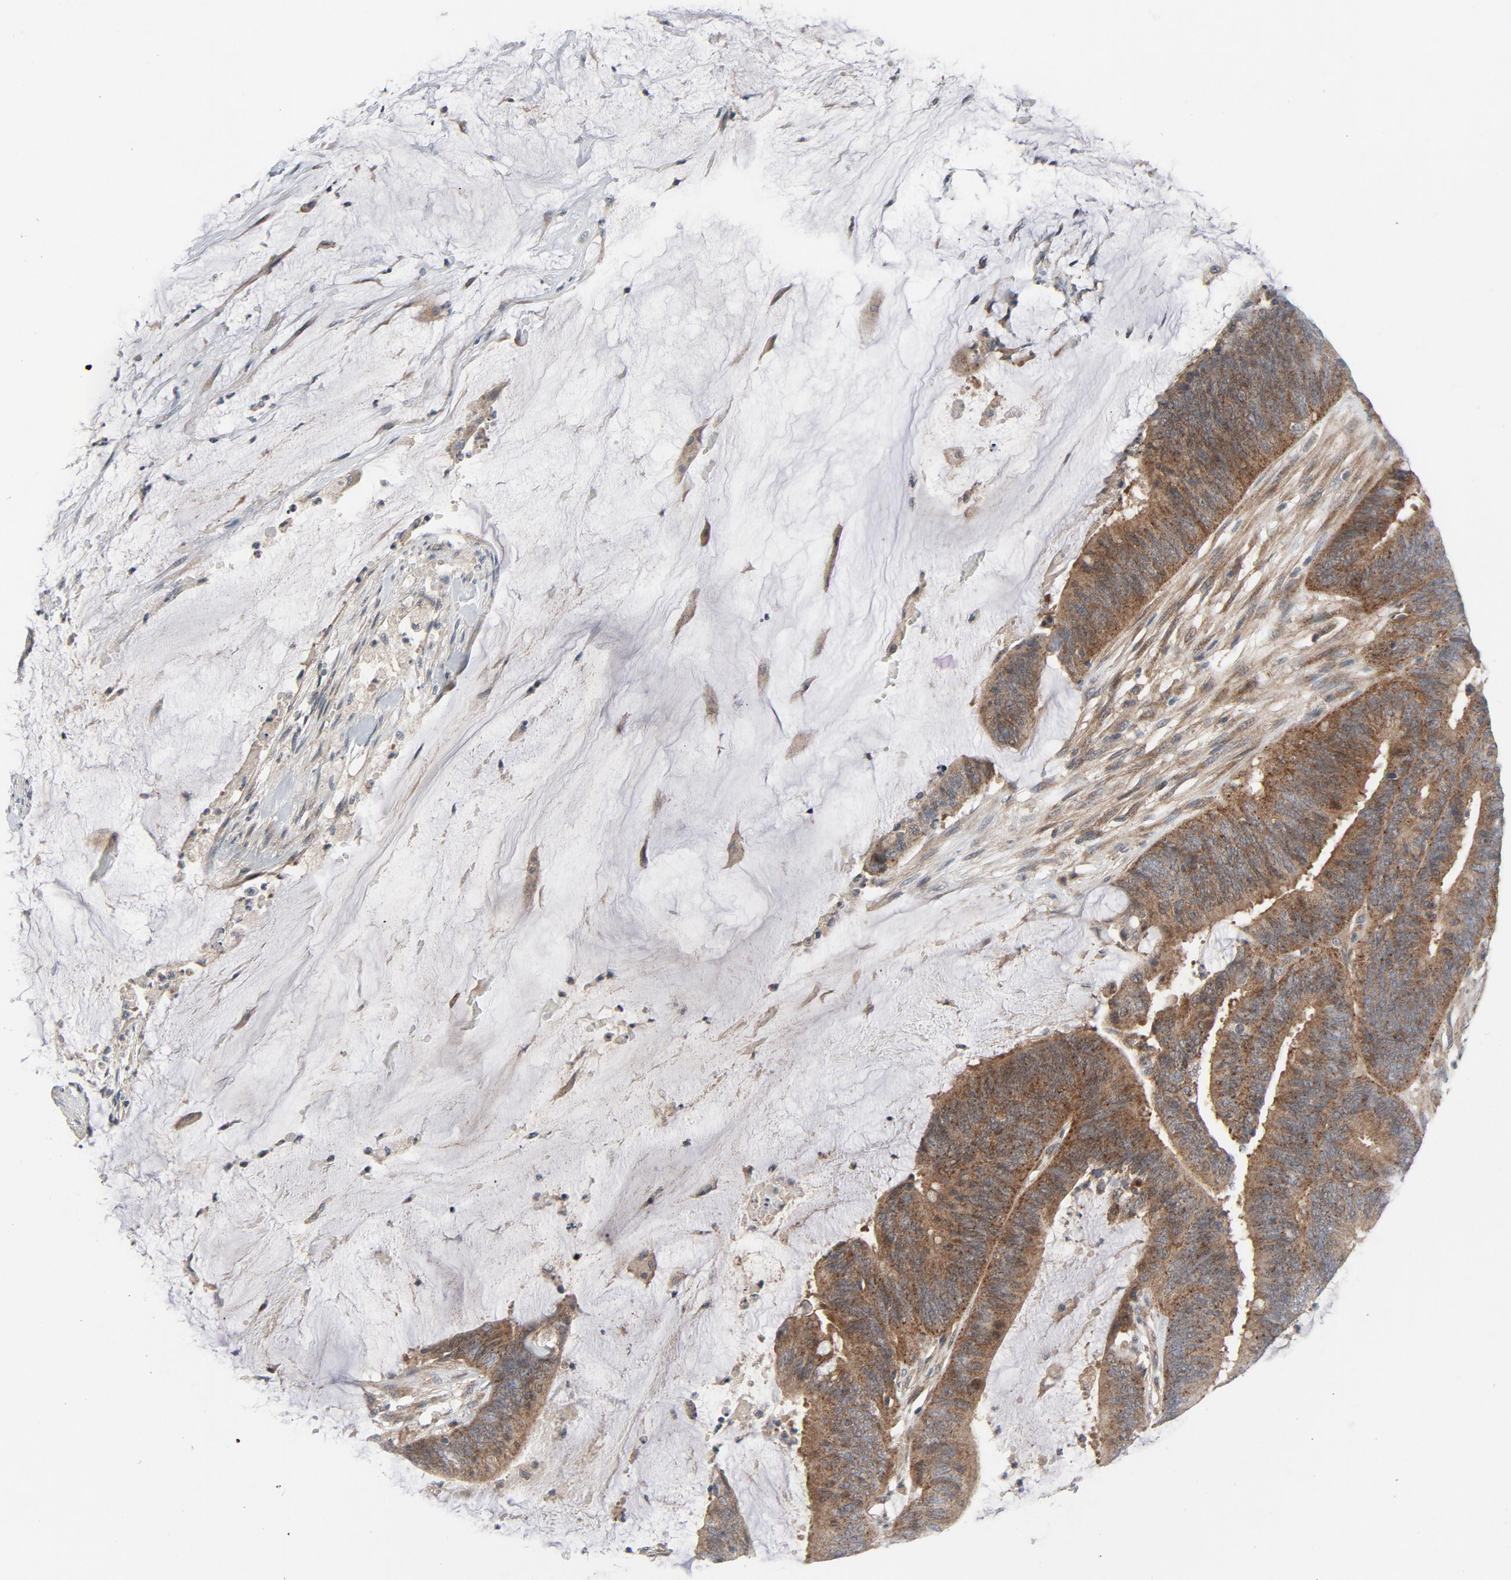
{"staining": {"intensity": "moderate", "quantity": ">75%", "location": "cytoplasmic/membranous"}, "tissue": "colorectal cancer", "cell_type": "Tumor cells", "image_type": "cancer", "snomed": [{"axis": "morphology", "description": "Adenocarcinoma, NOS"}, {"axis": "topography", "description": "Rectum"}], "caption": "Immunohistochemical staining of colorectal adenocarcinoma reveals medium levels of moderate cytoplasmic/membranous staining in about >75% of tumor cells.", "gene": "TSG101", "patient": {"sex": "female", "age": 66}}